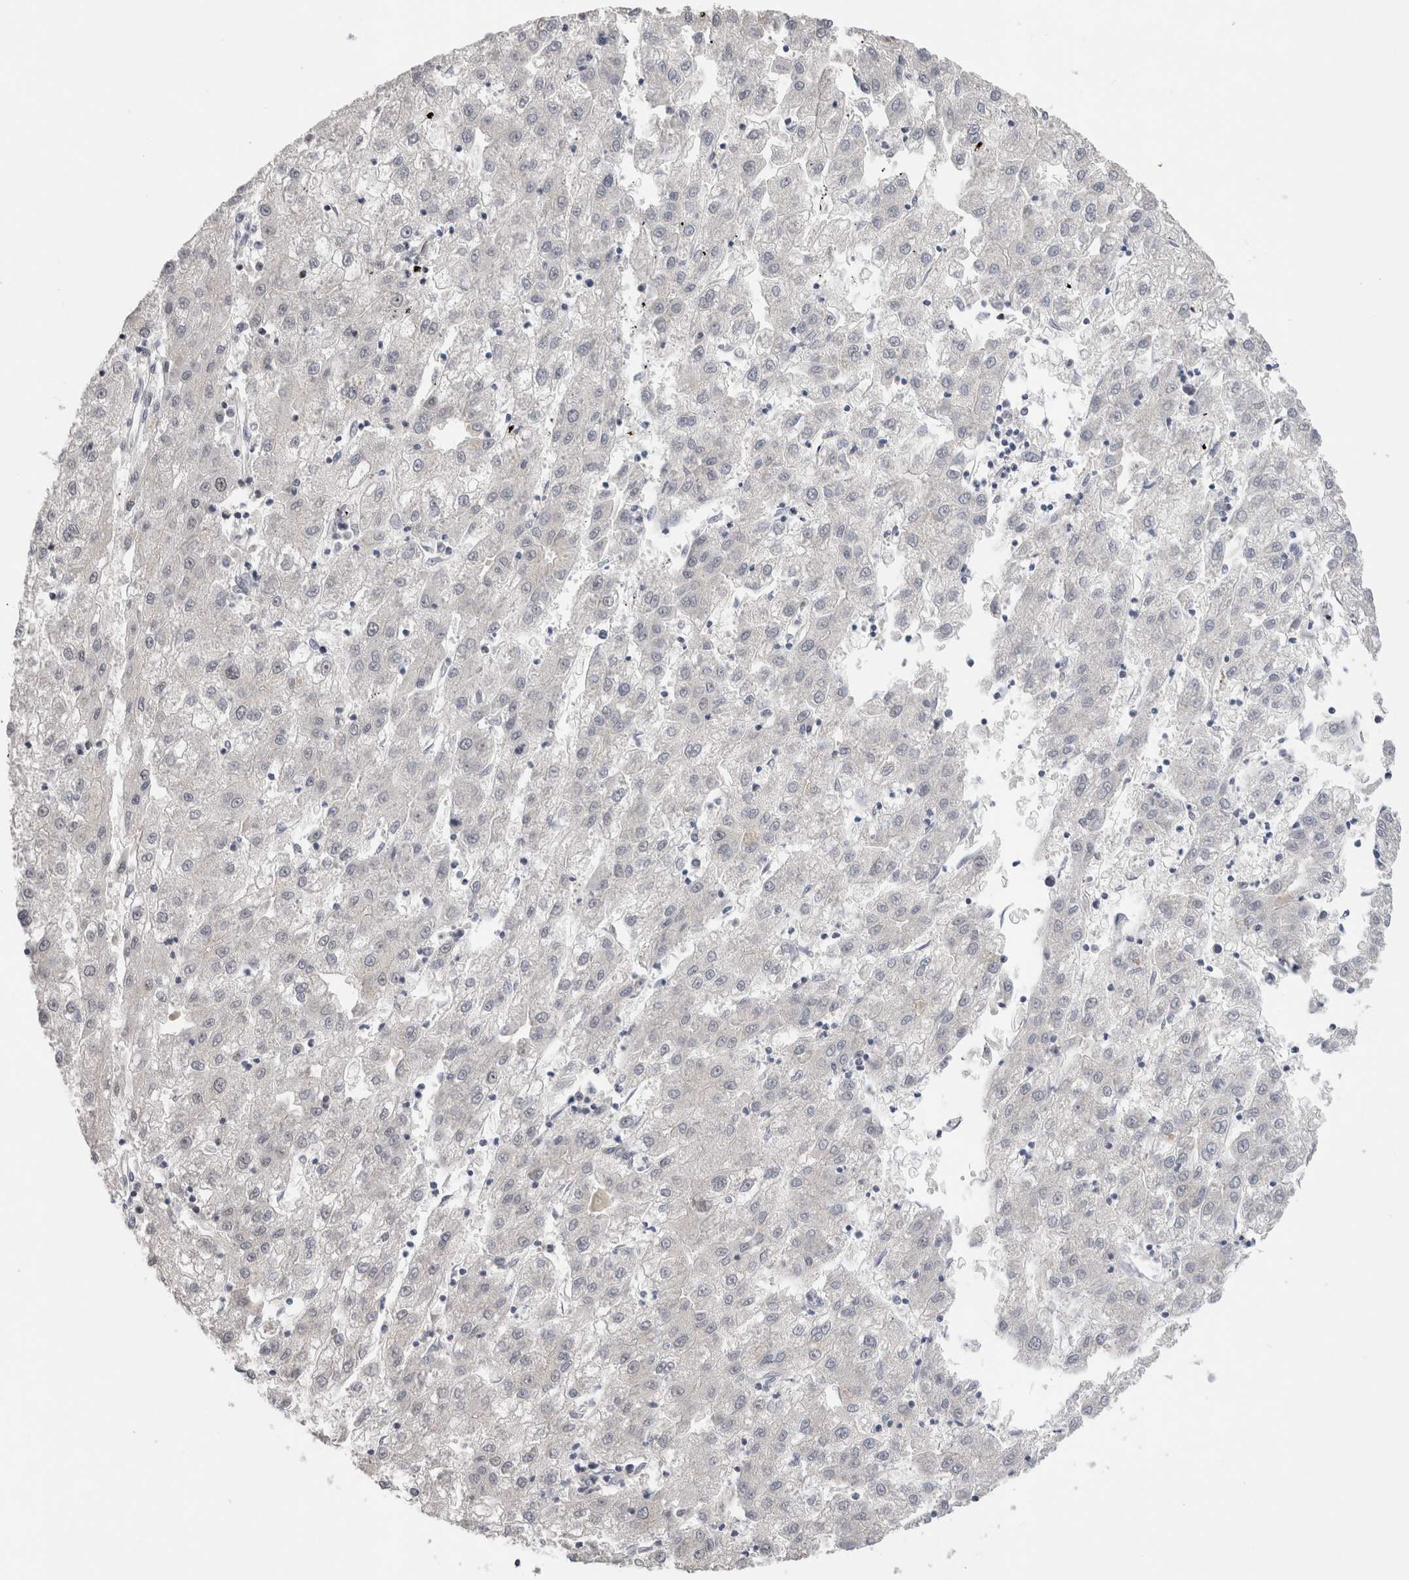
{"staining": {"intensity": "negative", "quantity": "none", "location": "none"}, "tissue": "liver cancer", "cell_type": "Tumor cells", "image_type": "cancer", "snomed": [{"axis": "morphology", "description": "Carcinoma, Hepatocellular, NOS"}, {"axis": "topography", "description": "Liver"}], "caption": "Immunohistochemistry (IHC) of human liver cancer demonstrates no positivity in tumor cells.", "gene": "ZNF521", "patient": {"sex": "male", "age": 72}}